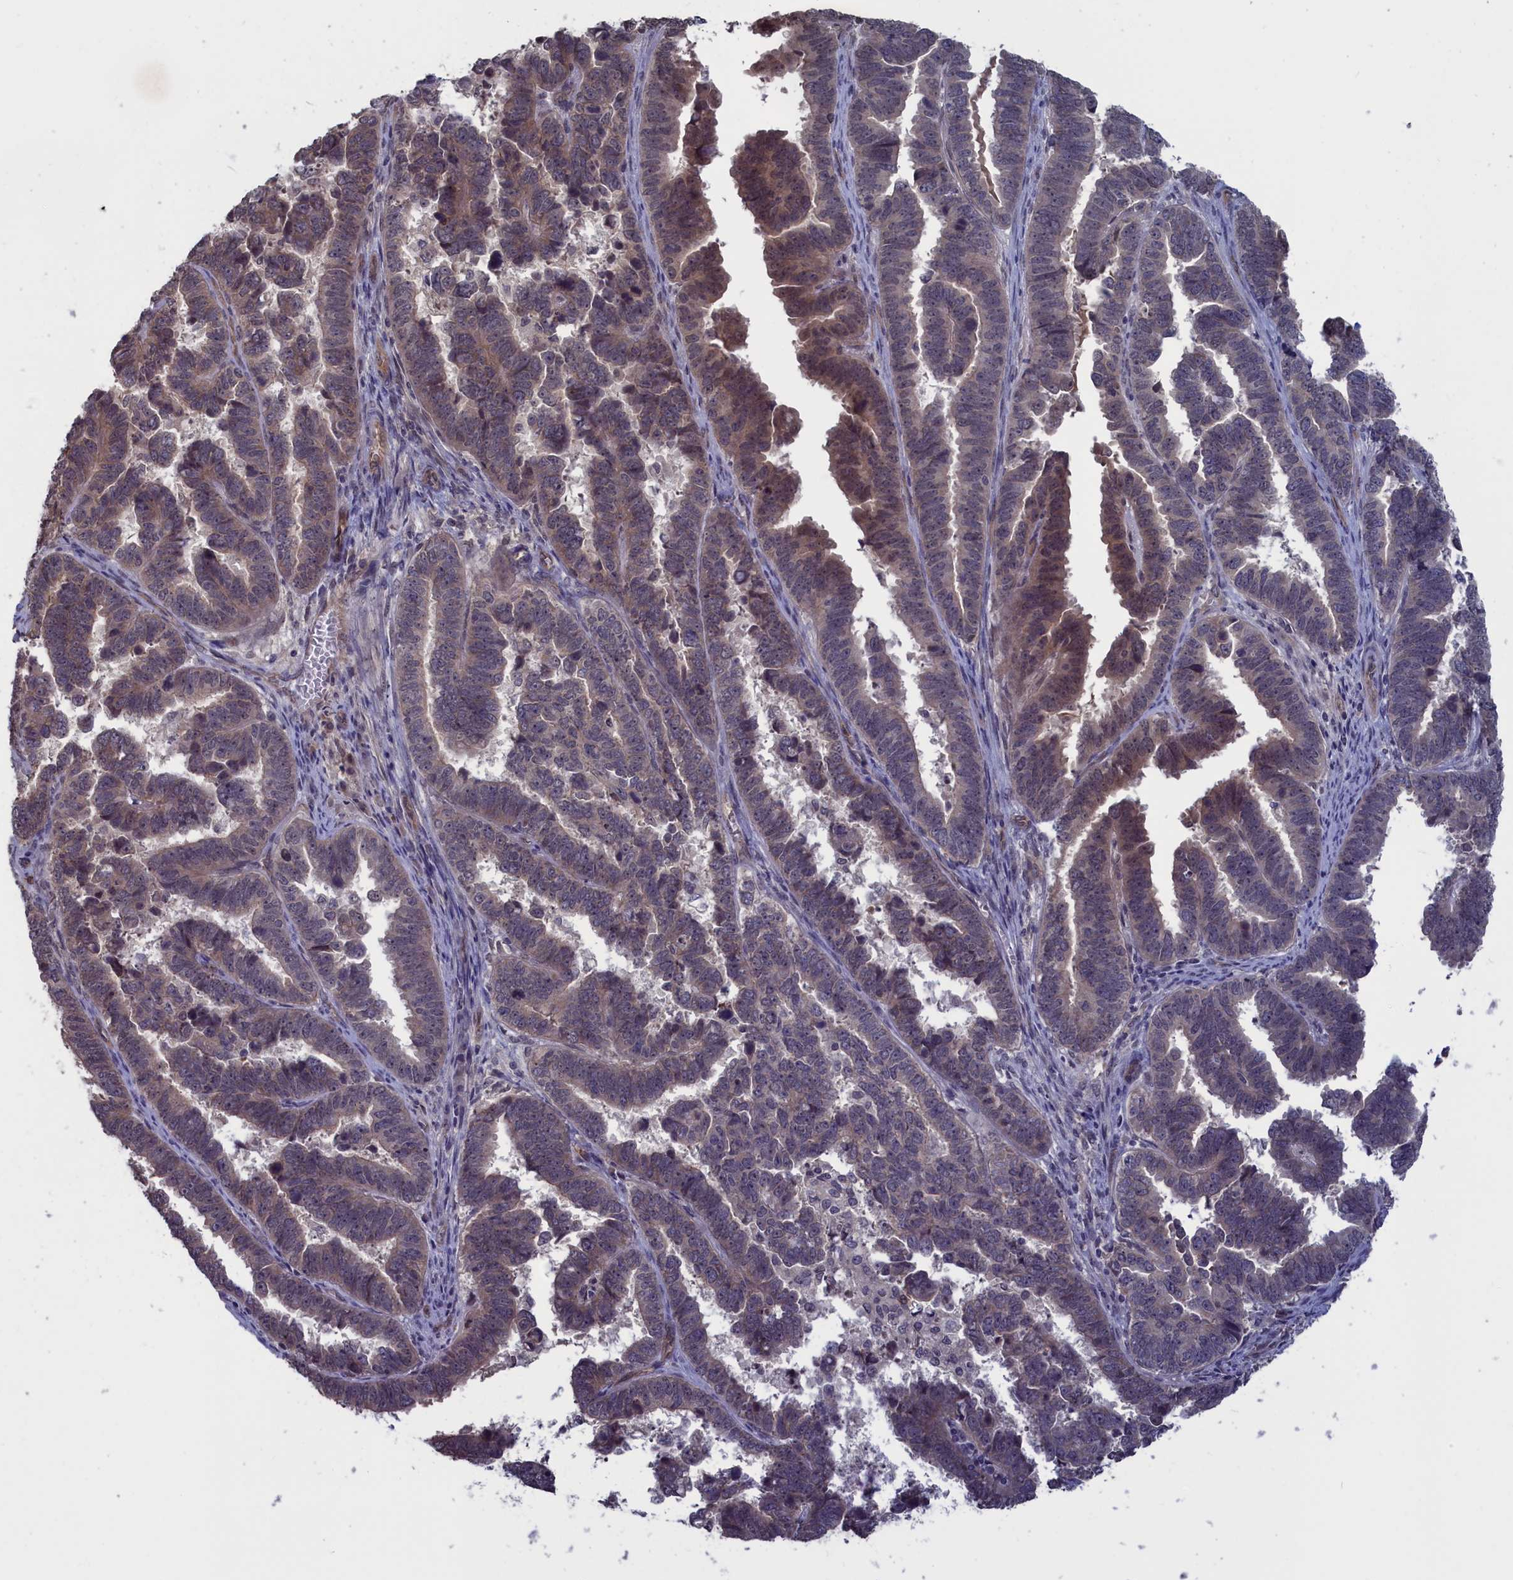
{"staining": {"intensity": "weak", "quantity": "25%-75%", "location": "cytoplasmic/membranous,nuclear"}, "tissue": "endometrial cancer", "cell_type": "Tumor cells", "image_type": "cancer", "snomed": [{"axis": "morphology", "description": "Adenocarcinoma, NOS"}, {"axis": "topography", "description": "Endometrium"}], "caption": "Immunohistochemistry (IHC) (DAB) staining of human endometrial cancer (adenocarcinoma) shows weak cytoplasmic/membranous and nuclear protein positivity in approximately 25%-75% of tumor cells. Nuclei are stained in blue.", "gene": "PLP2", "patient": {"sex": "female", "age": 75}}